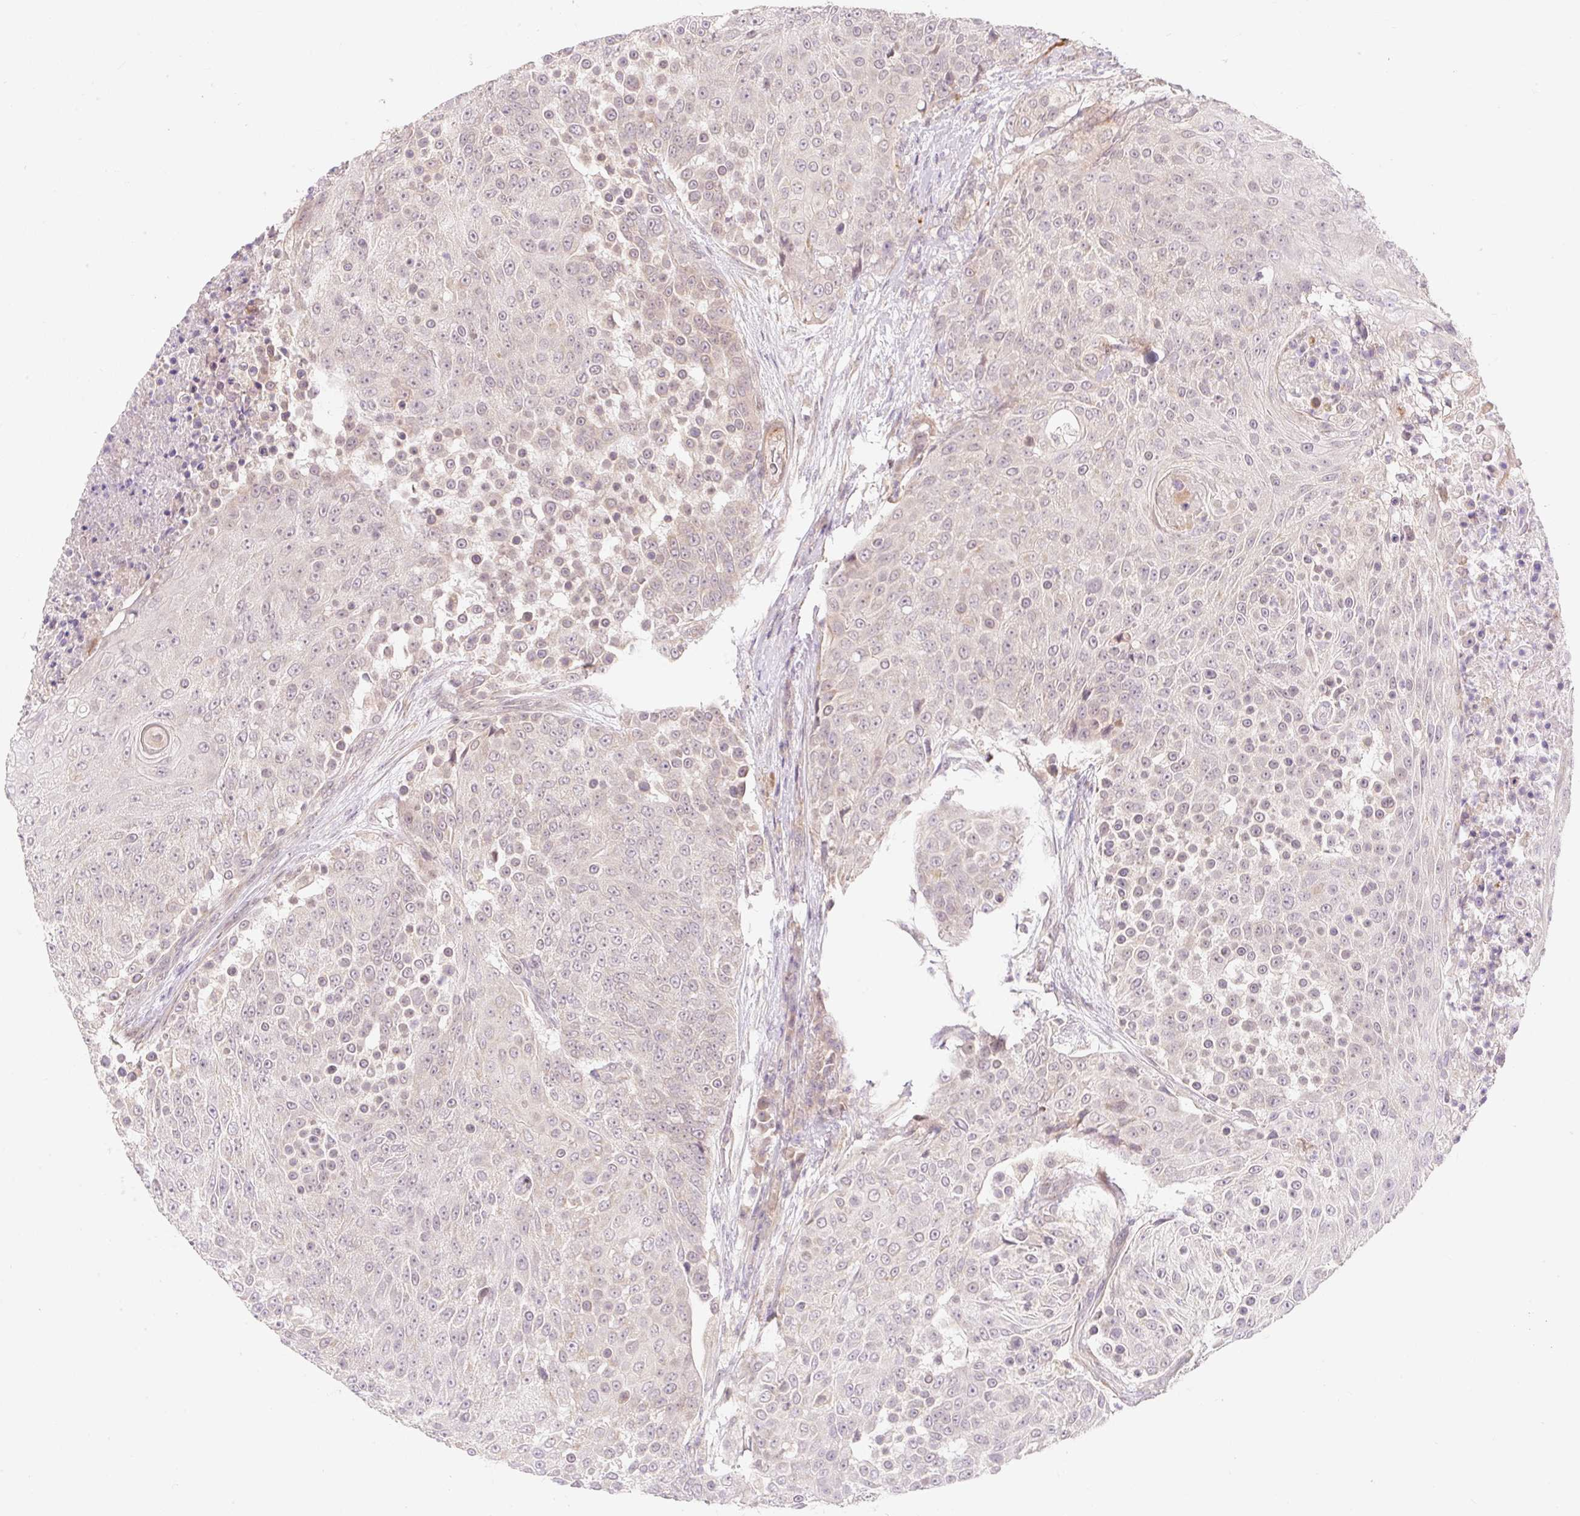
{"staining": {"intensity": "negative", "quantity": "none", "location": "none"}, "tissue": "urothelial cancer", "cell_type": "Tumor cells", "image_type": "cancer", "snomed": [{"axis": "morphology", "description": "Urothelial carcinoma, High grade"}, {"axis": "topography", "description": "Urinary bladder"}], "caption": "Urothelial cancer was stained to show a protein in brown. There is no significant staining in tumor cells.", "gene": "EMC10", "patient": {"sex": "female", "age": 63}}